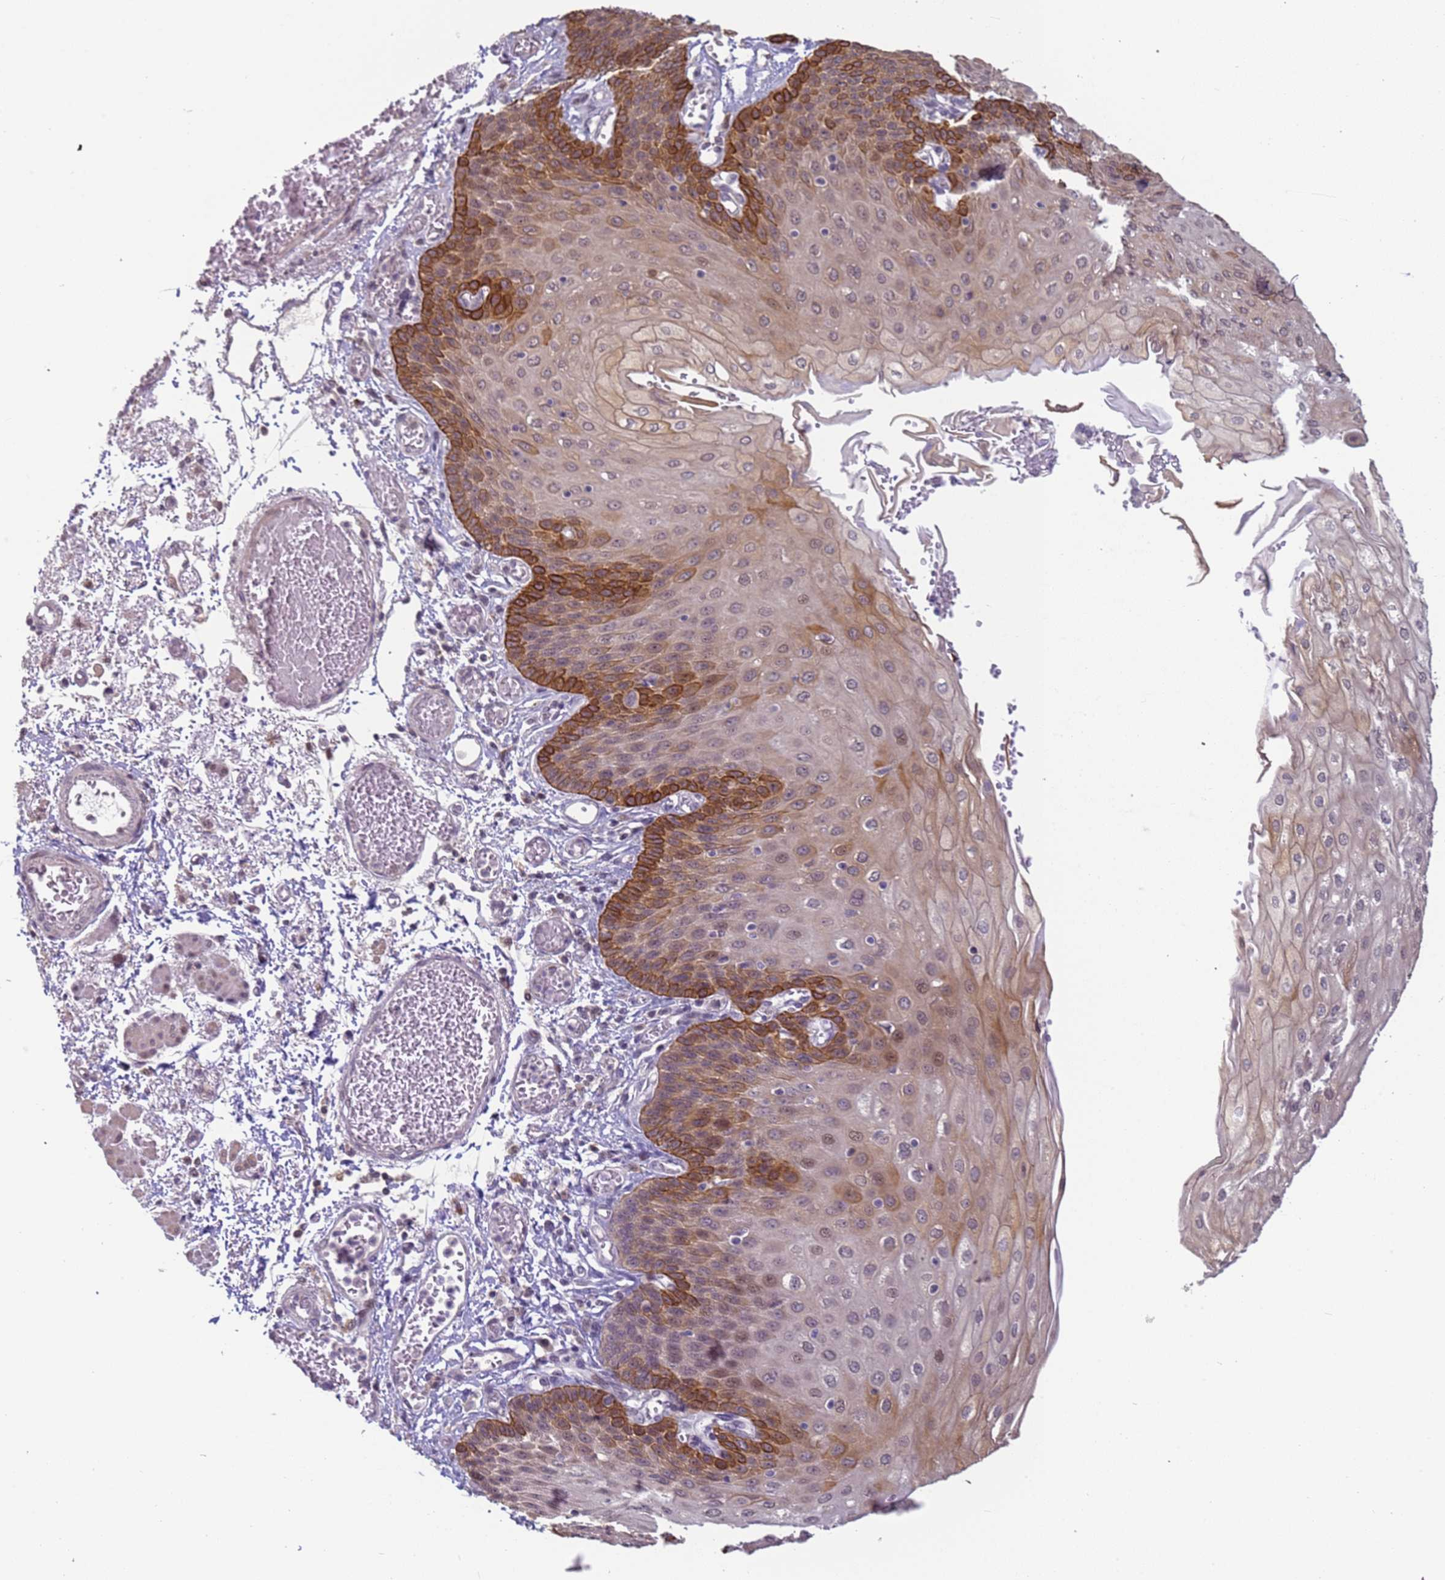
{"staining": {"intensity": "strong", "quantity": "<25%", "location": "cytoplasmic/membranous"}, "tissue": "esophagus", "cell_type": "Squamous epithelial cells", "image_type": "normal", "snomed": [{"axis": "morphology", "description": "Normal tissue, NOS"}, {"axis": "topography", "description": "Esophagus"}], "caption": "Strong cytoplasmic/membranous staining is present in about <25% of squamous epithelial cells in unremarkable esophagus. Ihc stains the protein in brown and the nuclei are stained blue.", "gene": "VWA3A", "patient": {"sex": "male", "age": 81}}